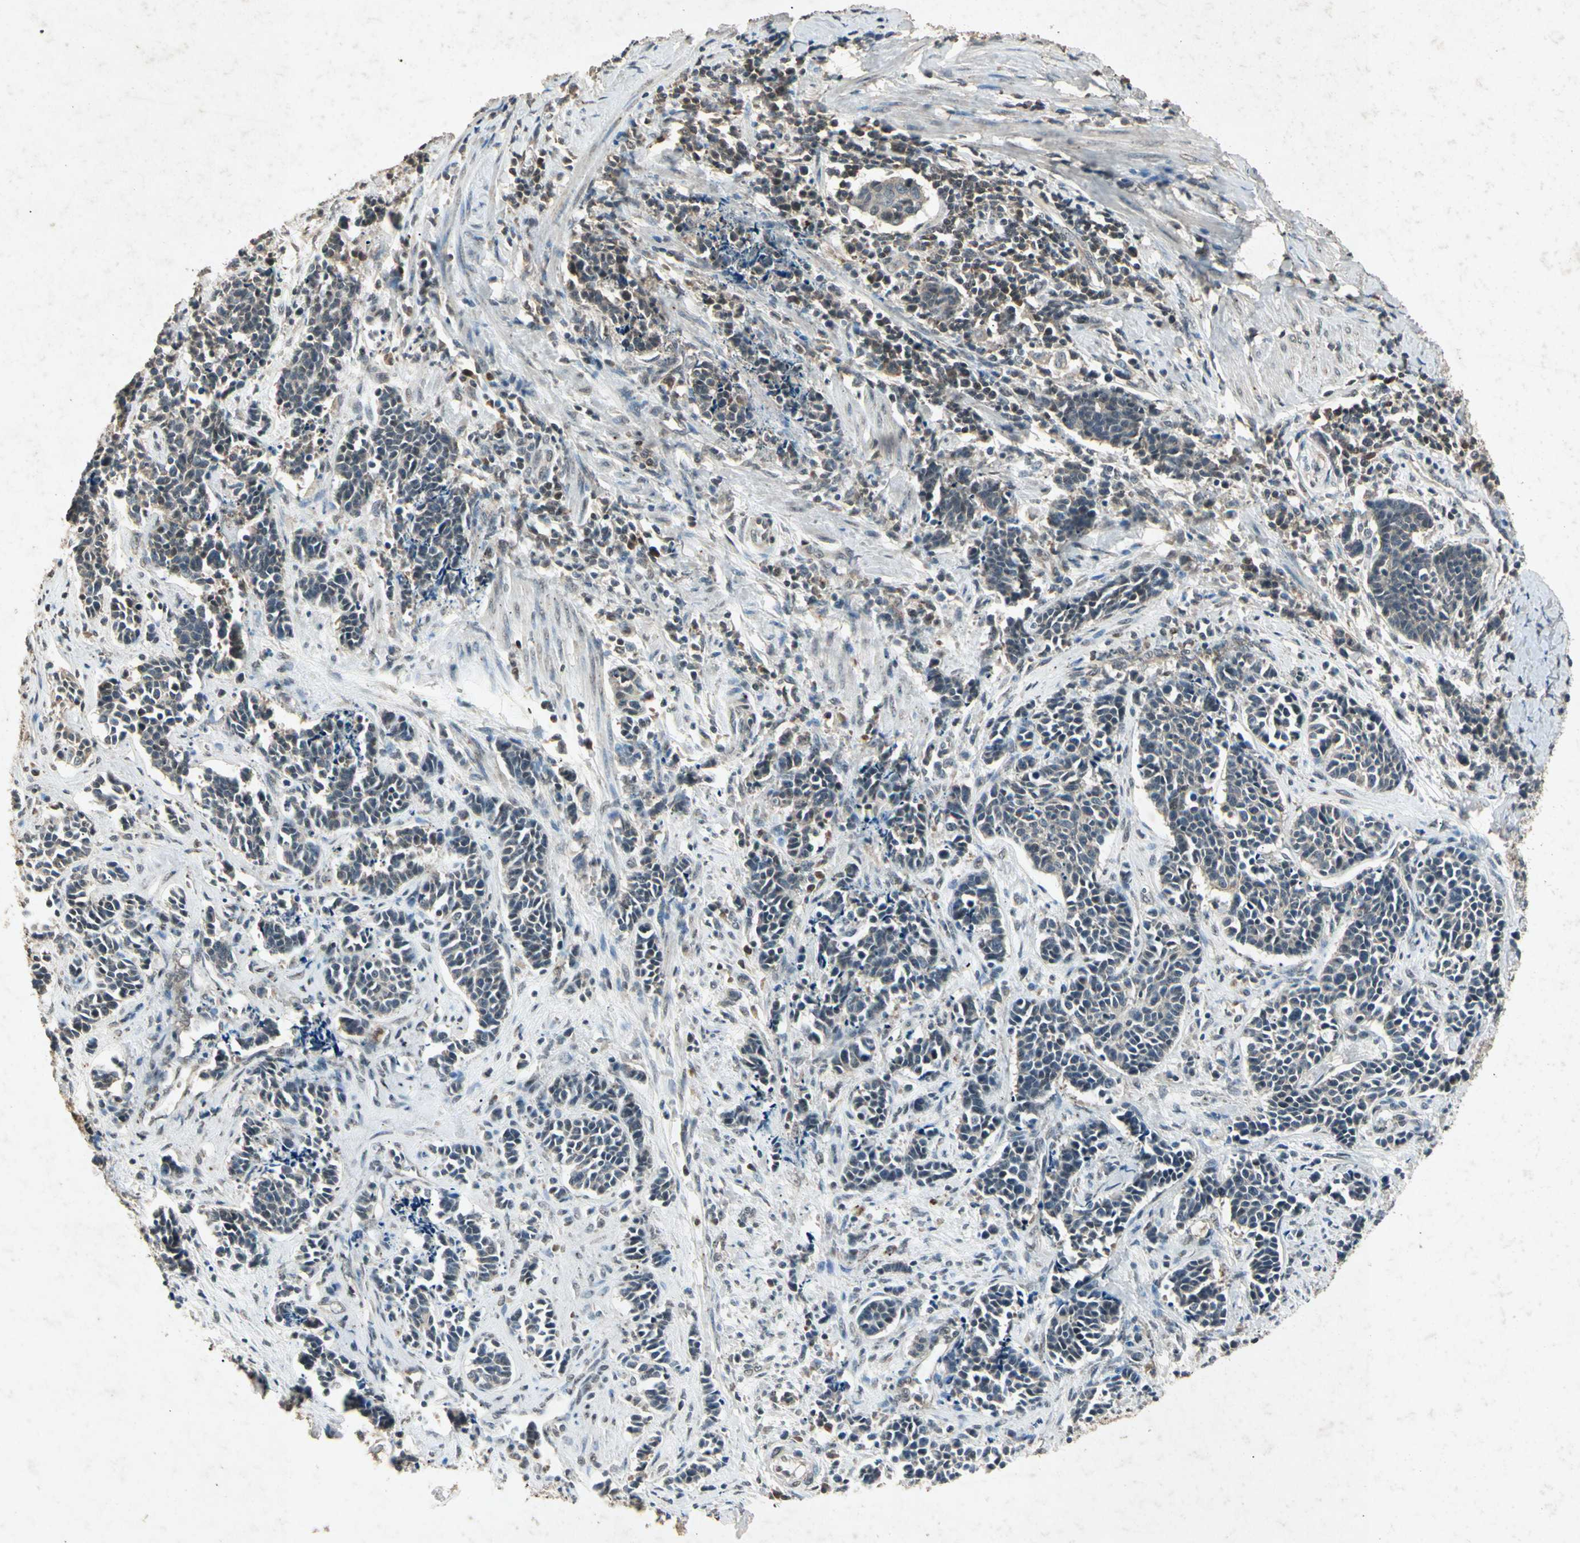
{"staining": {"intensity": "negative", "quantity": "none", "location": "none"}, "tissue": "cervical cancer", "cell_type": "Tumor cells", "image_type": "cancer", "snomed": [{"axis": "morphology", "description": "Squamous cell carcinoma, NOS"}, {"axis": "topography", "description": "Cervix"}], "caption": "A high-resolution photomicrograph shows immunohistochemistry (IHC) staining of cervical cancer, which exhibits no significant expression in tumor cells.", "gene": "CP", "patient": {"sex": "female", "age": 35}}